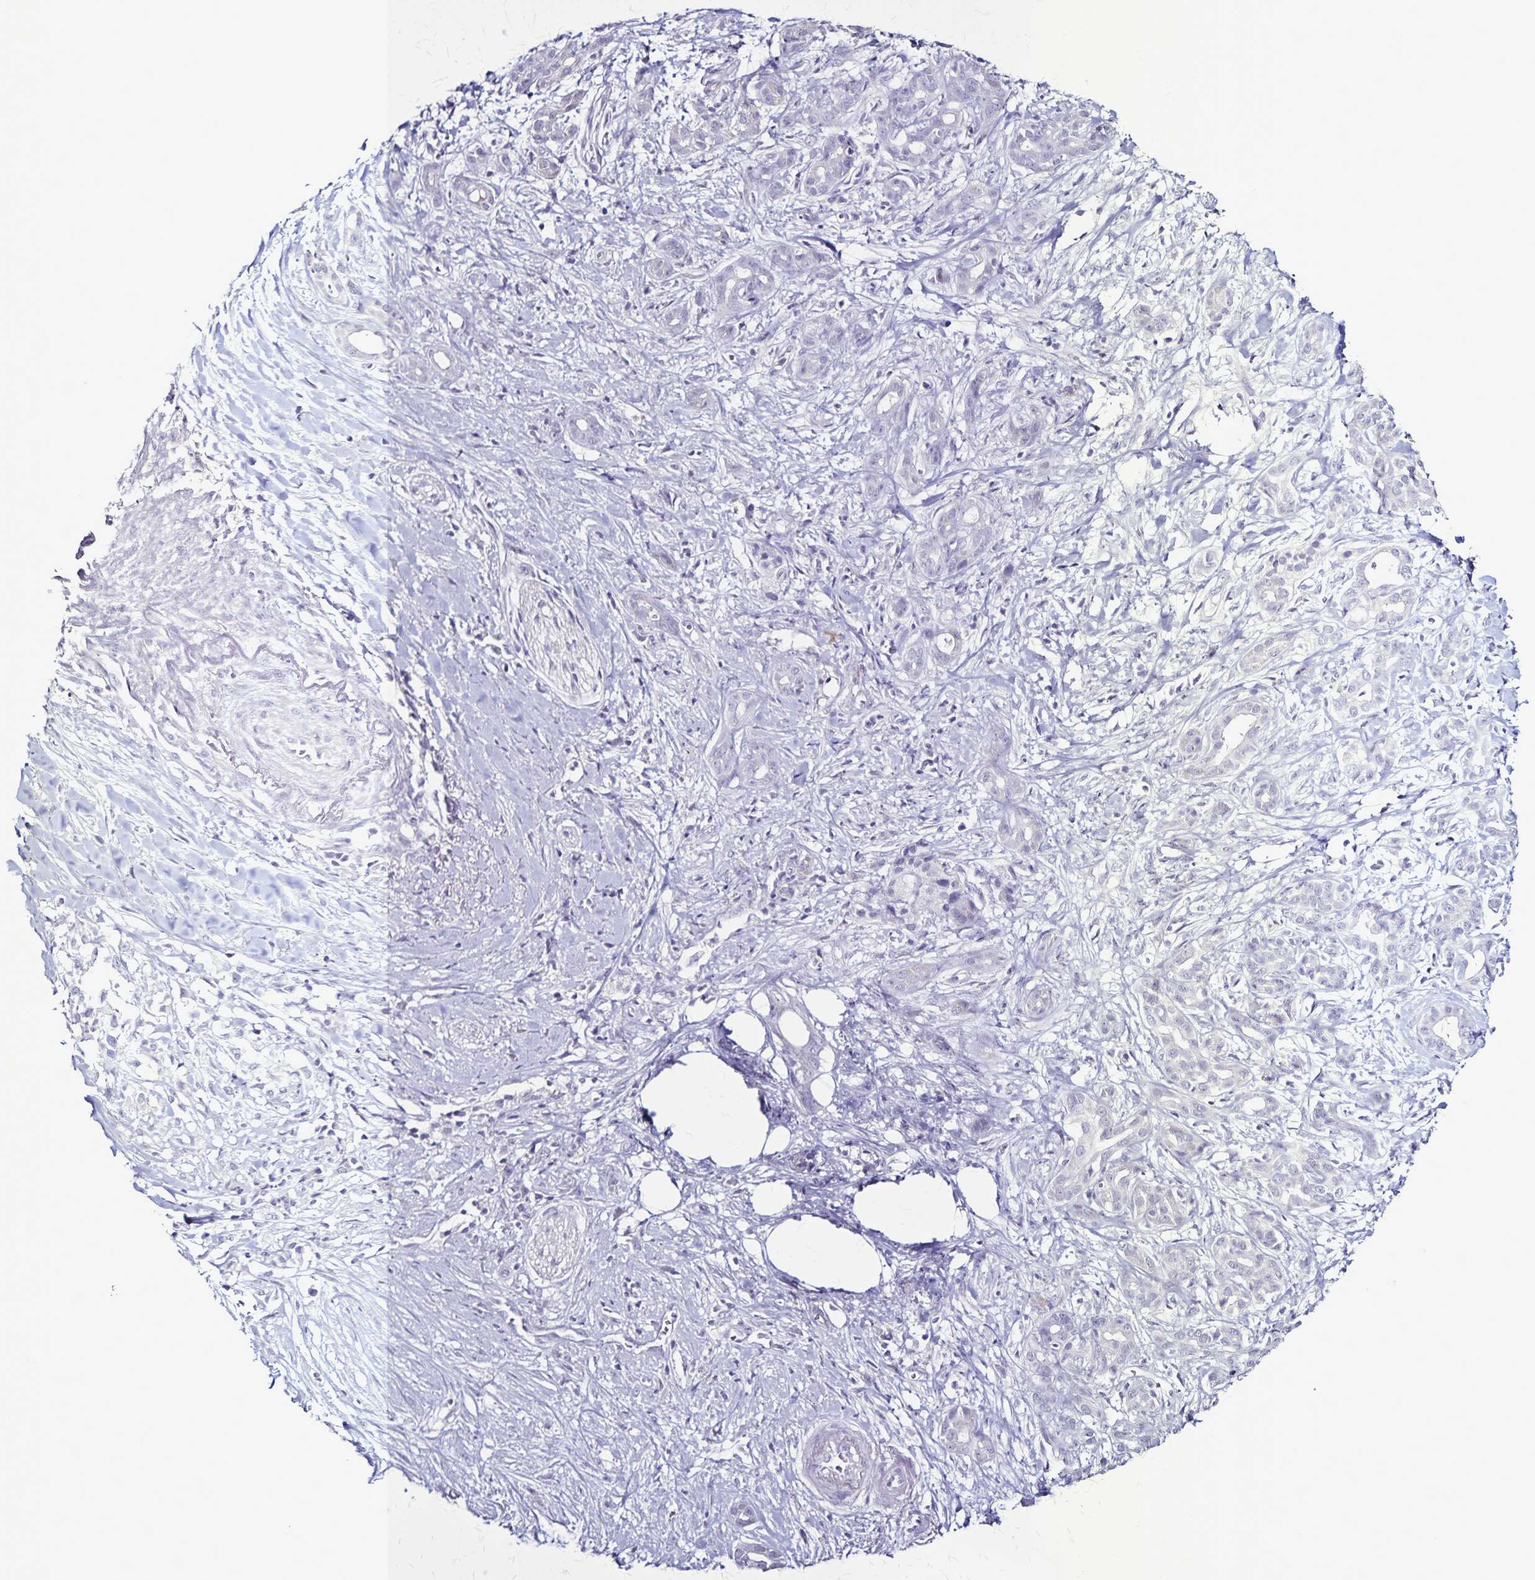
{"staining": {"intensity": "negative", "quantity": "none", "location": "none"}, "tissue": "pancreatic cancer", "cell_type": "Tumor cells", "image_type": "cancer", "snomed": [{"axis": "morphology", "description": "Adenocarcinoma, NOS"}, {"axis": "topography", "description": "Pancreas"}], "caption": "Tumor cells are negative for protein expression in human pancreatic adenocarcinoma.", "gene": "PLXNA4", "patient": {"sex": "male", "age": 61}}